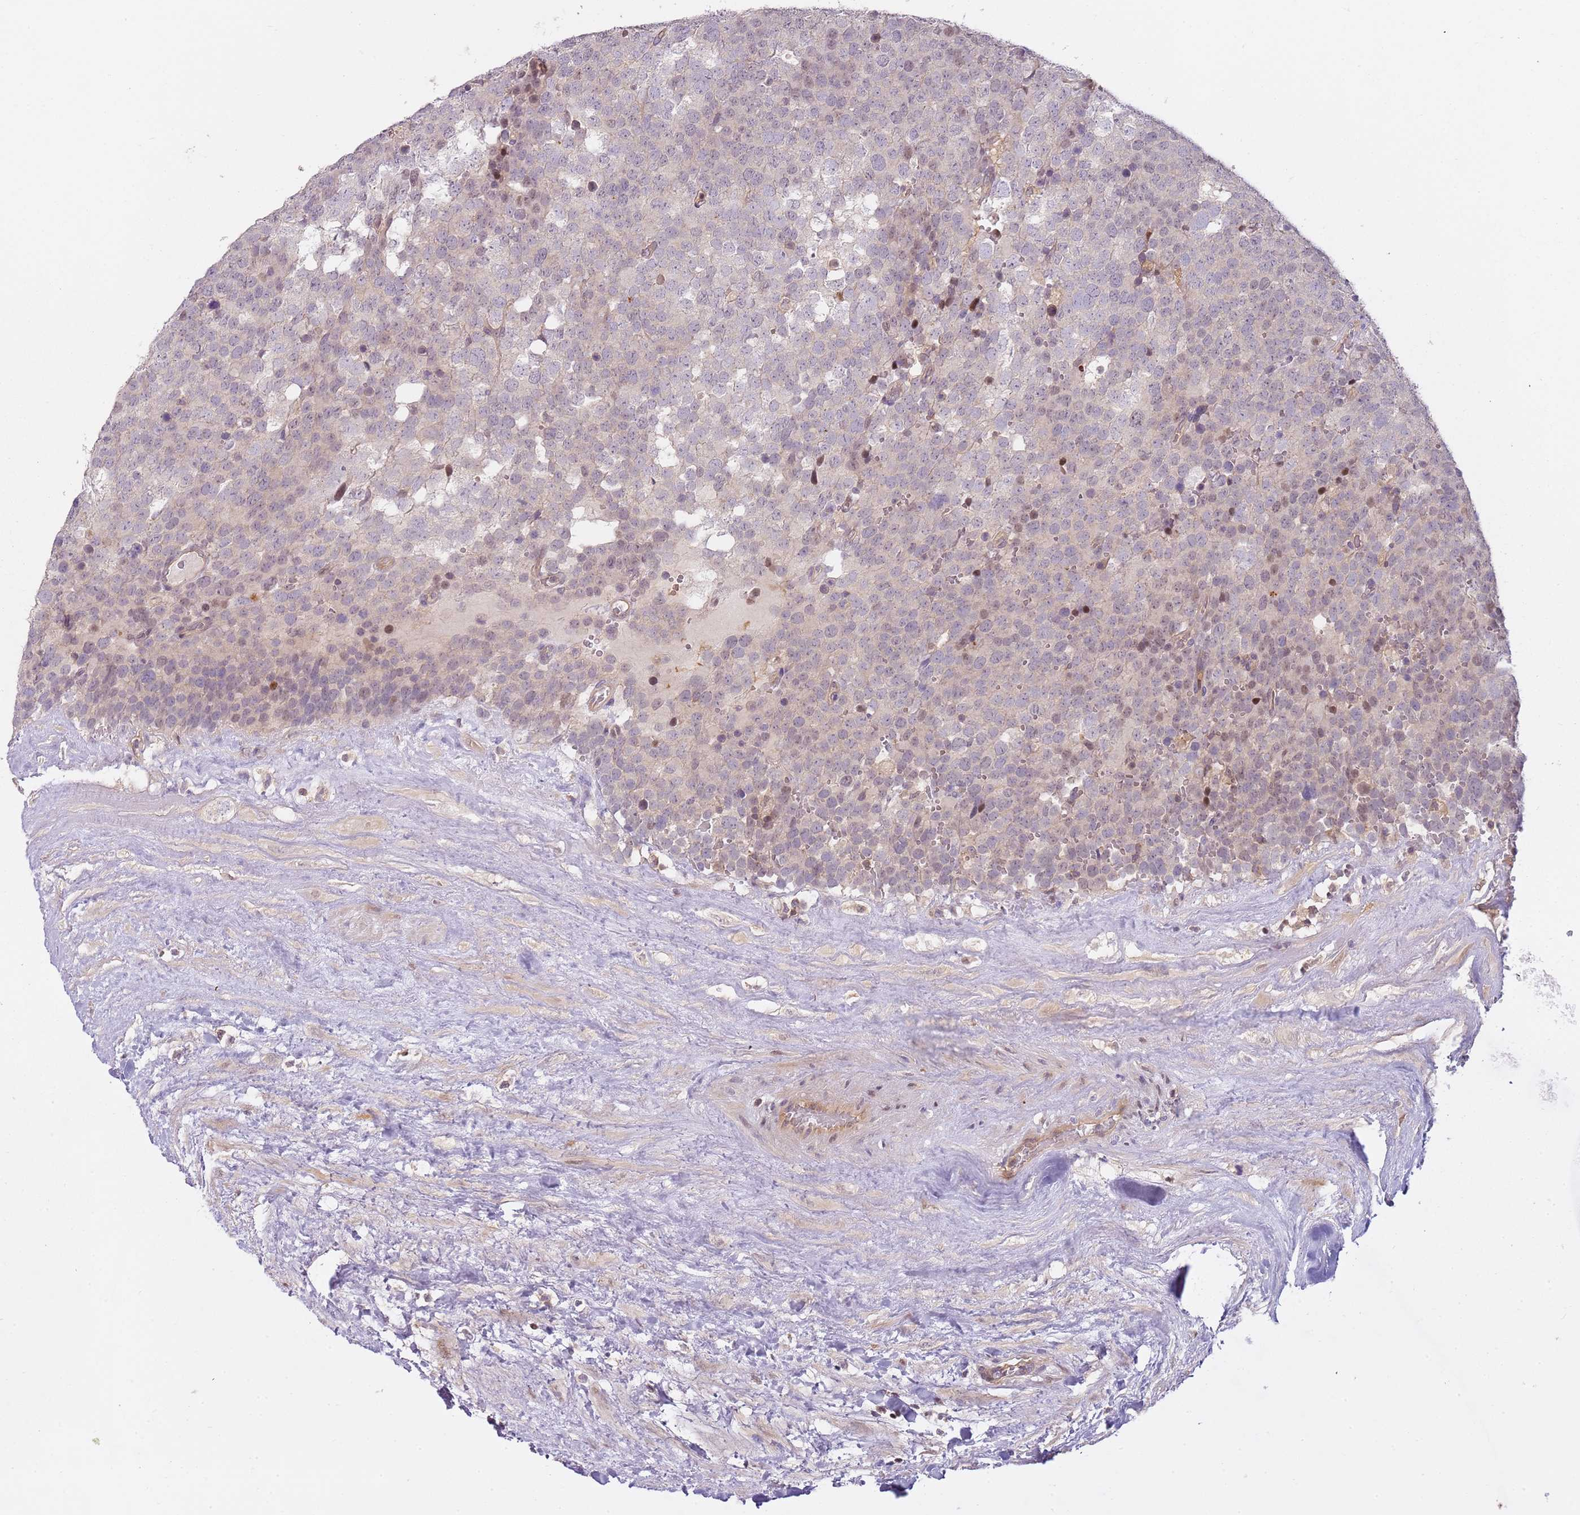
{"staining": {"intensity": "moderate", "quantity": "<25%", "location": "nuclear"}, "tissue": "testis cancer", "cell_type": "Tumor cells", "image_type": "cancer", "snomed": [{"axis": "morphology", "description": "Seminoma, NOS"}, {"axis": "topography", "description": "Testis"}], "caption": "Immunohistochemistry (IHC) image of neoplastic tissue: human seminoma (testis) stained using IHC demonstrates low levels of moderate protein expression localized specifically in the nuclear of tumor cells, appearing as a nuclear brown color.", "gene": "GSTO2", "patient": {"sex": "male", "age": 71}}